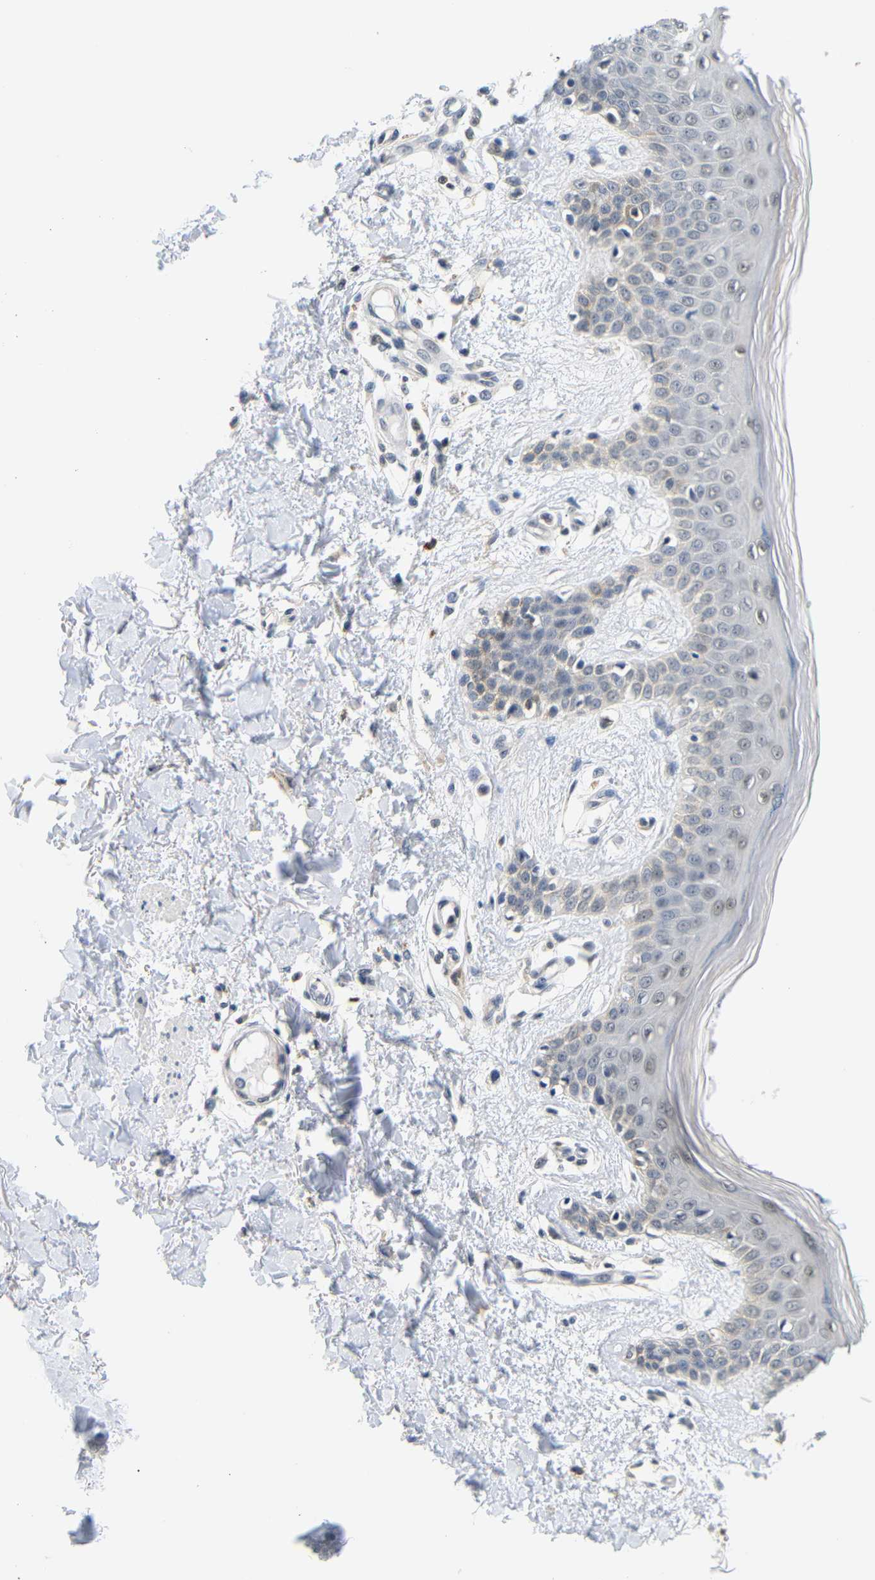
{"staining": {"intensity": "weak", "quantity": "25%-75%", "location": "cytoplasmic/membranous"}, "tissue": "skin", "cell_type": "Fibroblasts", "image_type": "normal", "snomed": [{"axis": "morphology", "description": "Normal tissue, NOS"}, {"axis": "topography", "description": "Skin"}], "caption": "A low amount of weak cytoplasmic/membranous expression is appreciated in approximately 25%-75% of fibroblasts in benign skin.", "gene": "GJA5", "patient": {"sex": "male", "age": 53}}